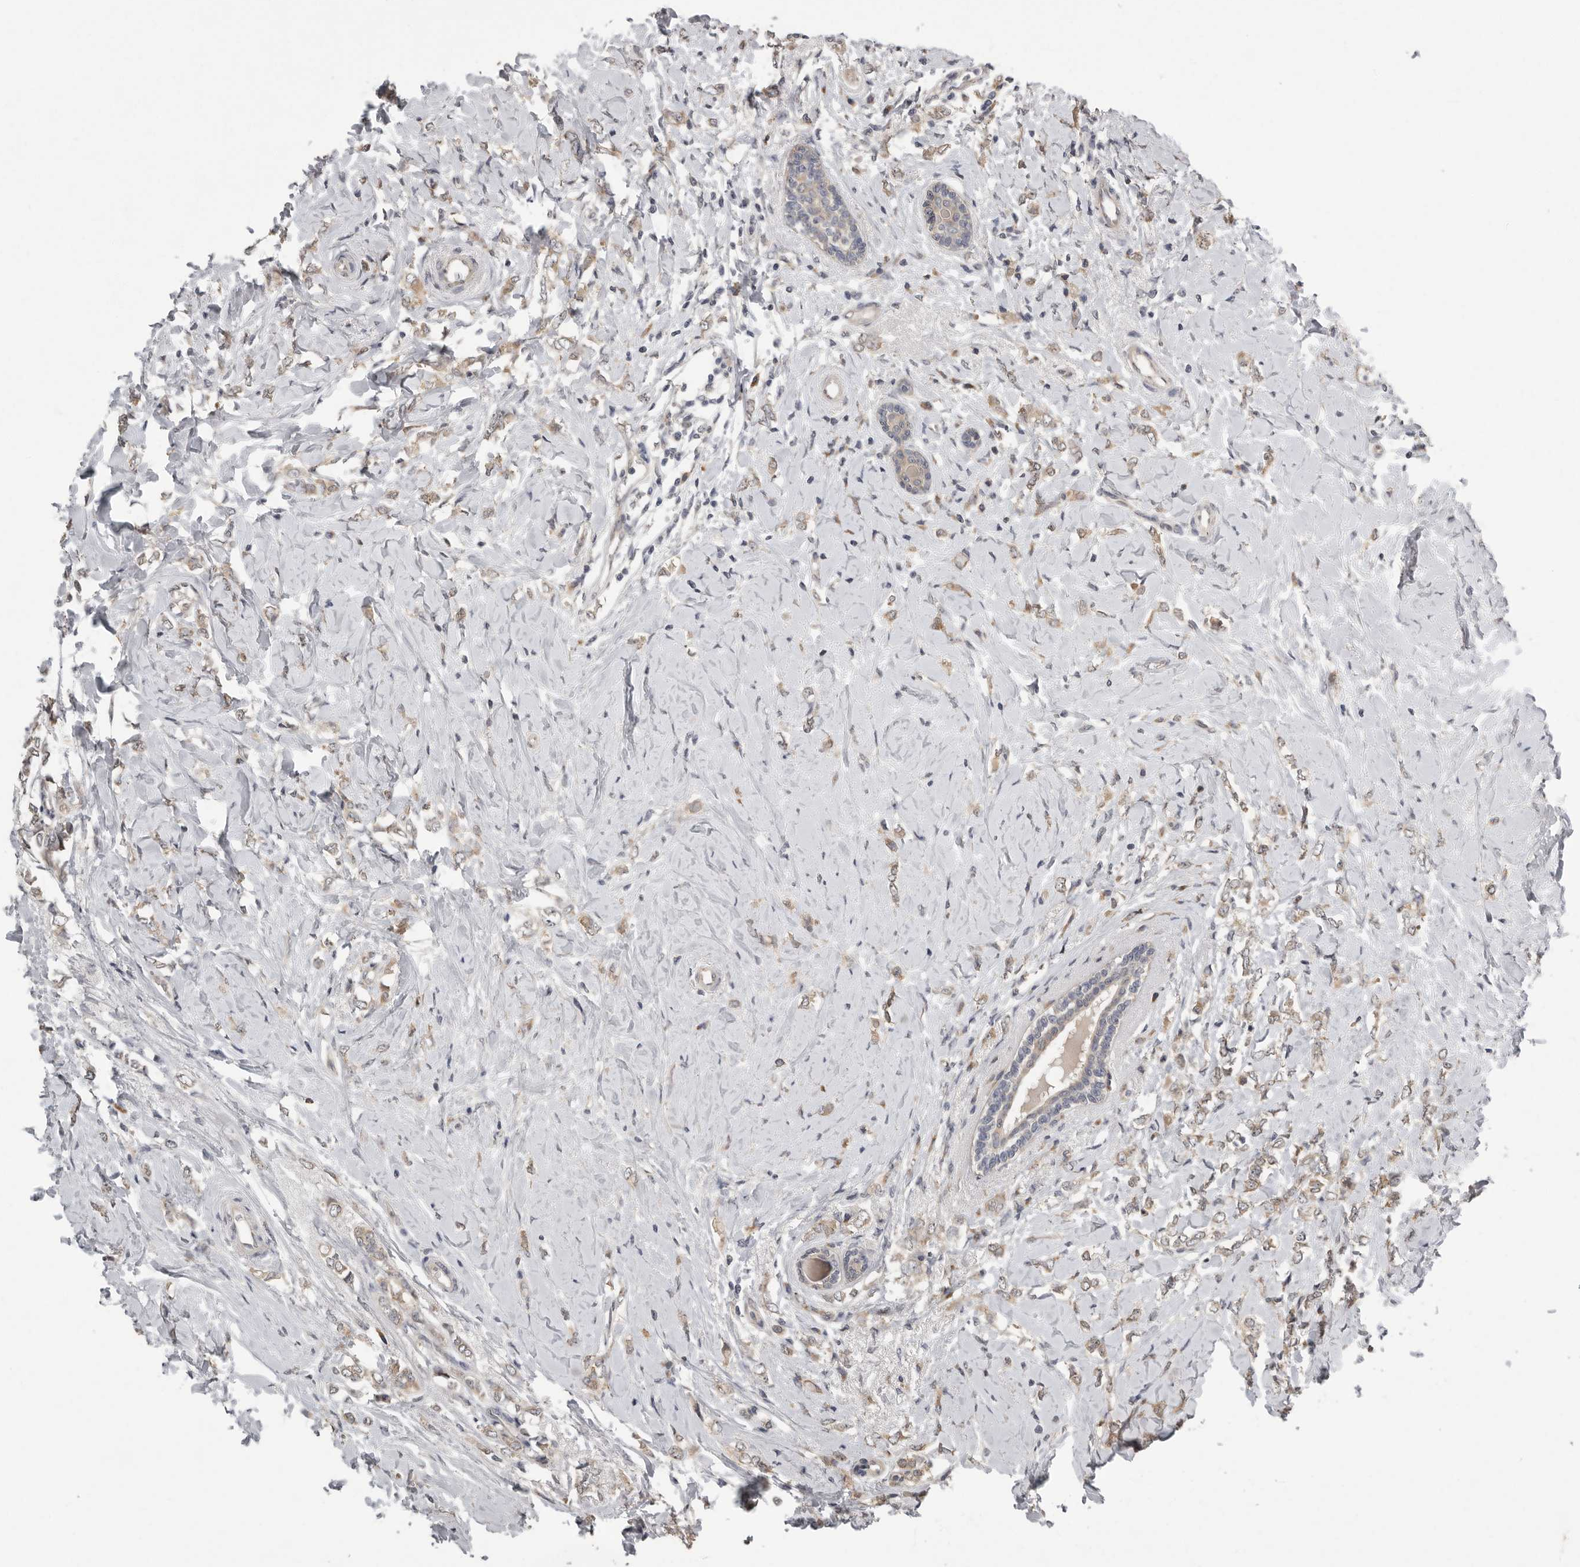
{"staining": {"intensity": "weak", "quantity": ">75%", "location": "cytoplasmic/membranous"}, "tissue": "breast cancer", "cell_type": "Tumor cells", "image_type": "cancer", "snomed": [{"axis": "morphology", "description": "Normal tissue, NOS"}, {"axis": "morphology", "description": "Lobular carcinoma"}, {"axis": "topography", "description": "Breast"}], "caption": "About >75% of tumor cells in human breast cancer (lobular carcinoma) reveal weak cytoplasmic/membranous protein positivity as visualized by brown immunohistochemical staining.", "gene": "RALGPS2", "patient": {"sex": "female", "age": 47}}